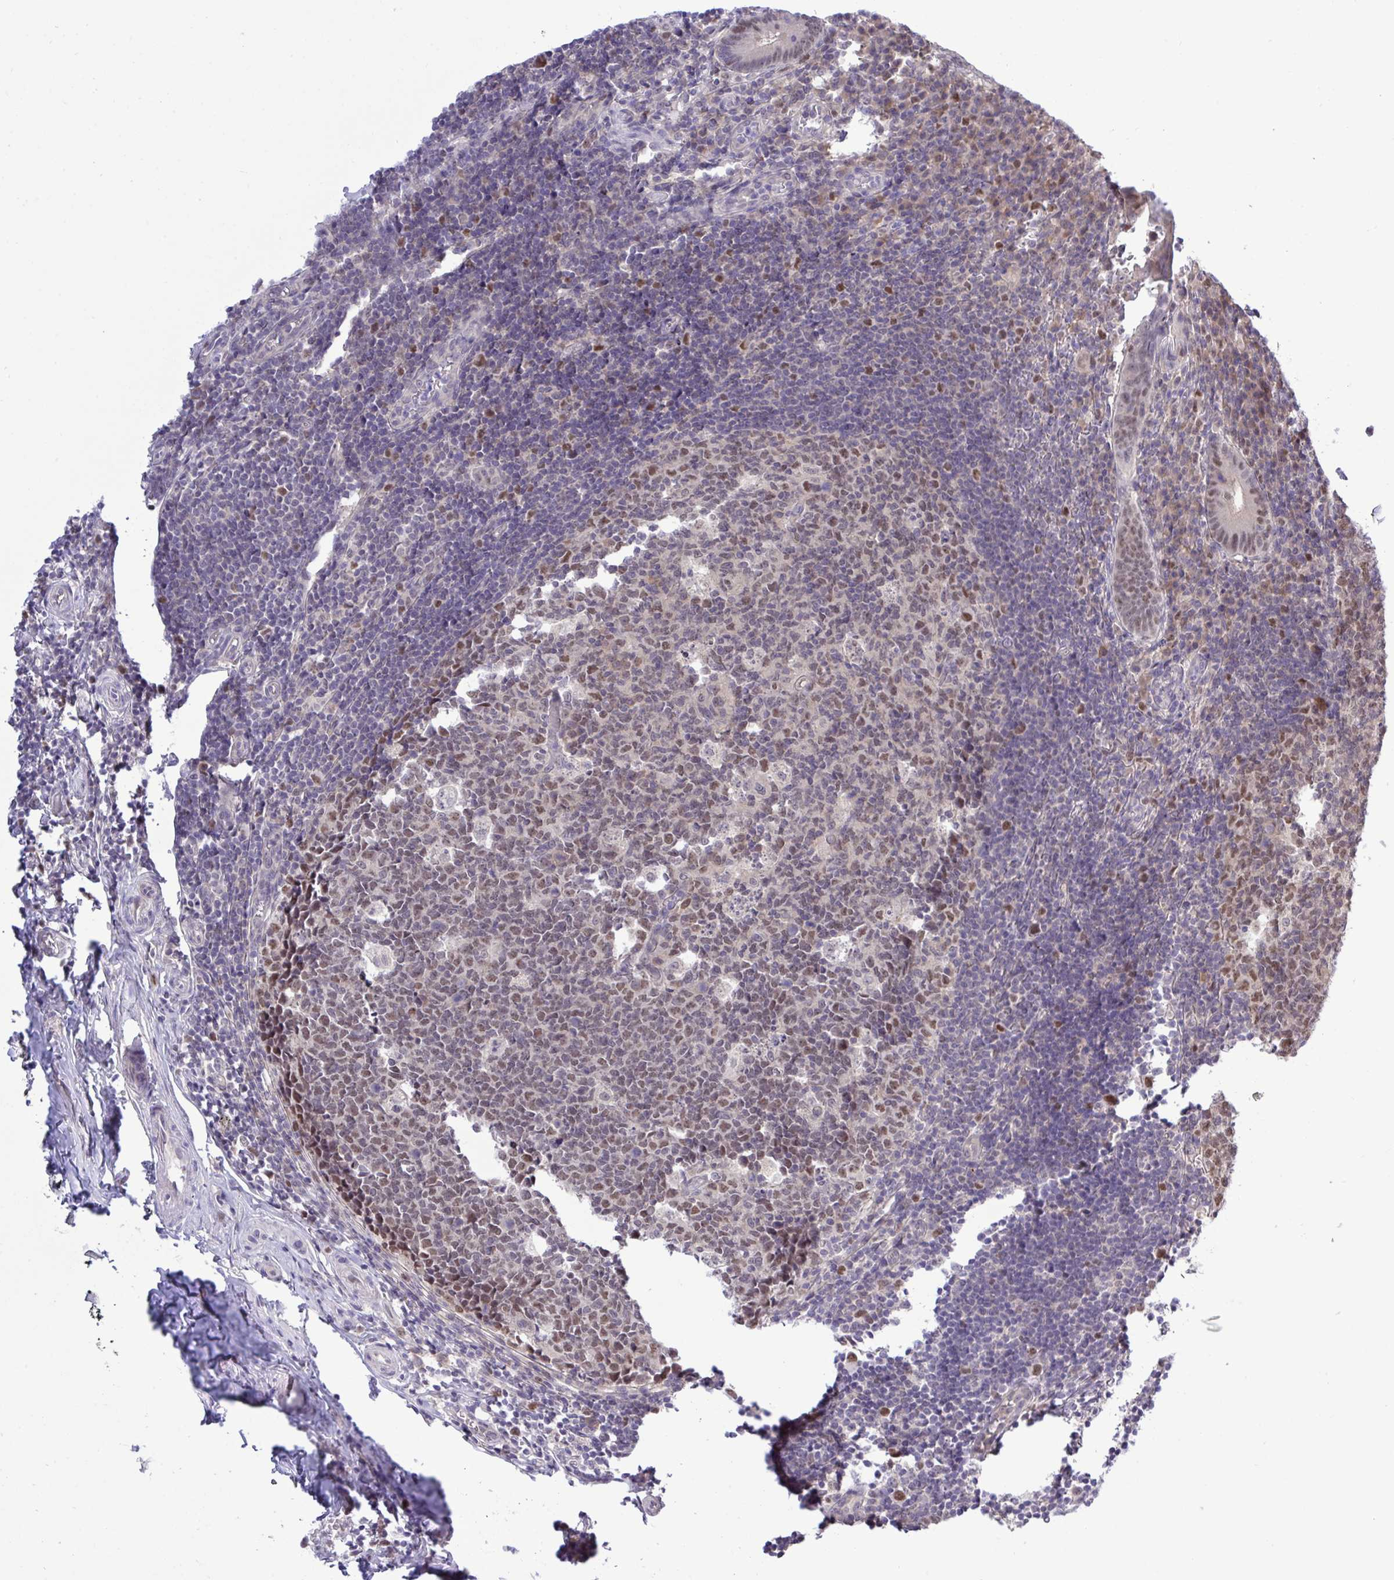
{"staining": {"intensity": "moderate", "quantity": "25%-75%", "location": "nuclear"}, "tissue": "appendix", "cell_type": "Glandular cells", "image_type": "normal", "snomed": [{"axis": "morphology", "description": "Normal tissue, NOS"}, {"axis": "topography", "description": "Appendix"}], "caption": "High-power microscopy captured an immunohistochemistry (IHC) micrograph of normal appendix, revealing moderate nuclear expression in about 25%-75% of glandular cells.", "gene": "ZNF444", "patient": {"sex": "male", "age": 18}}